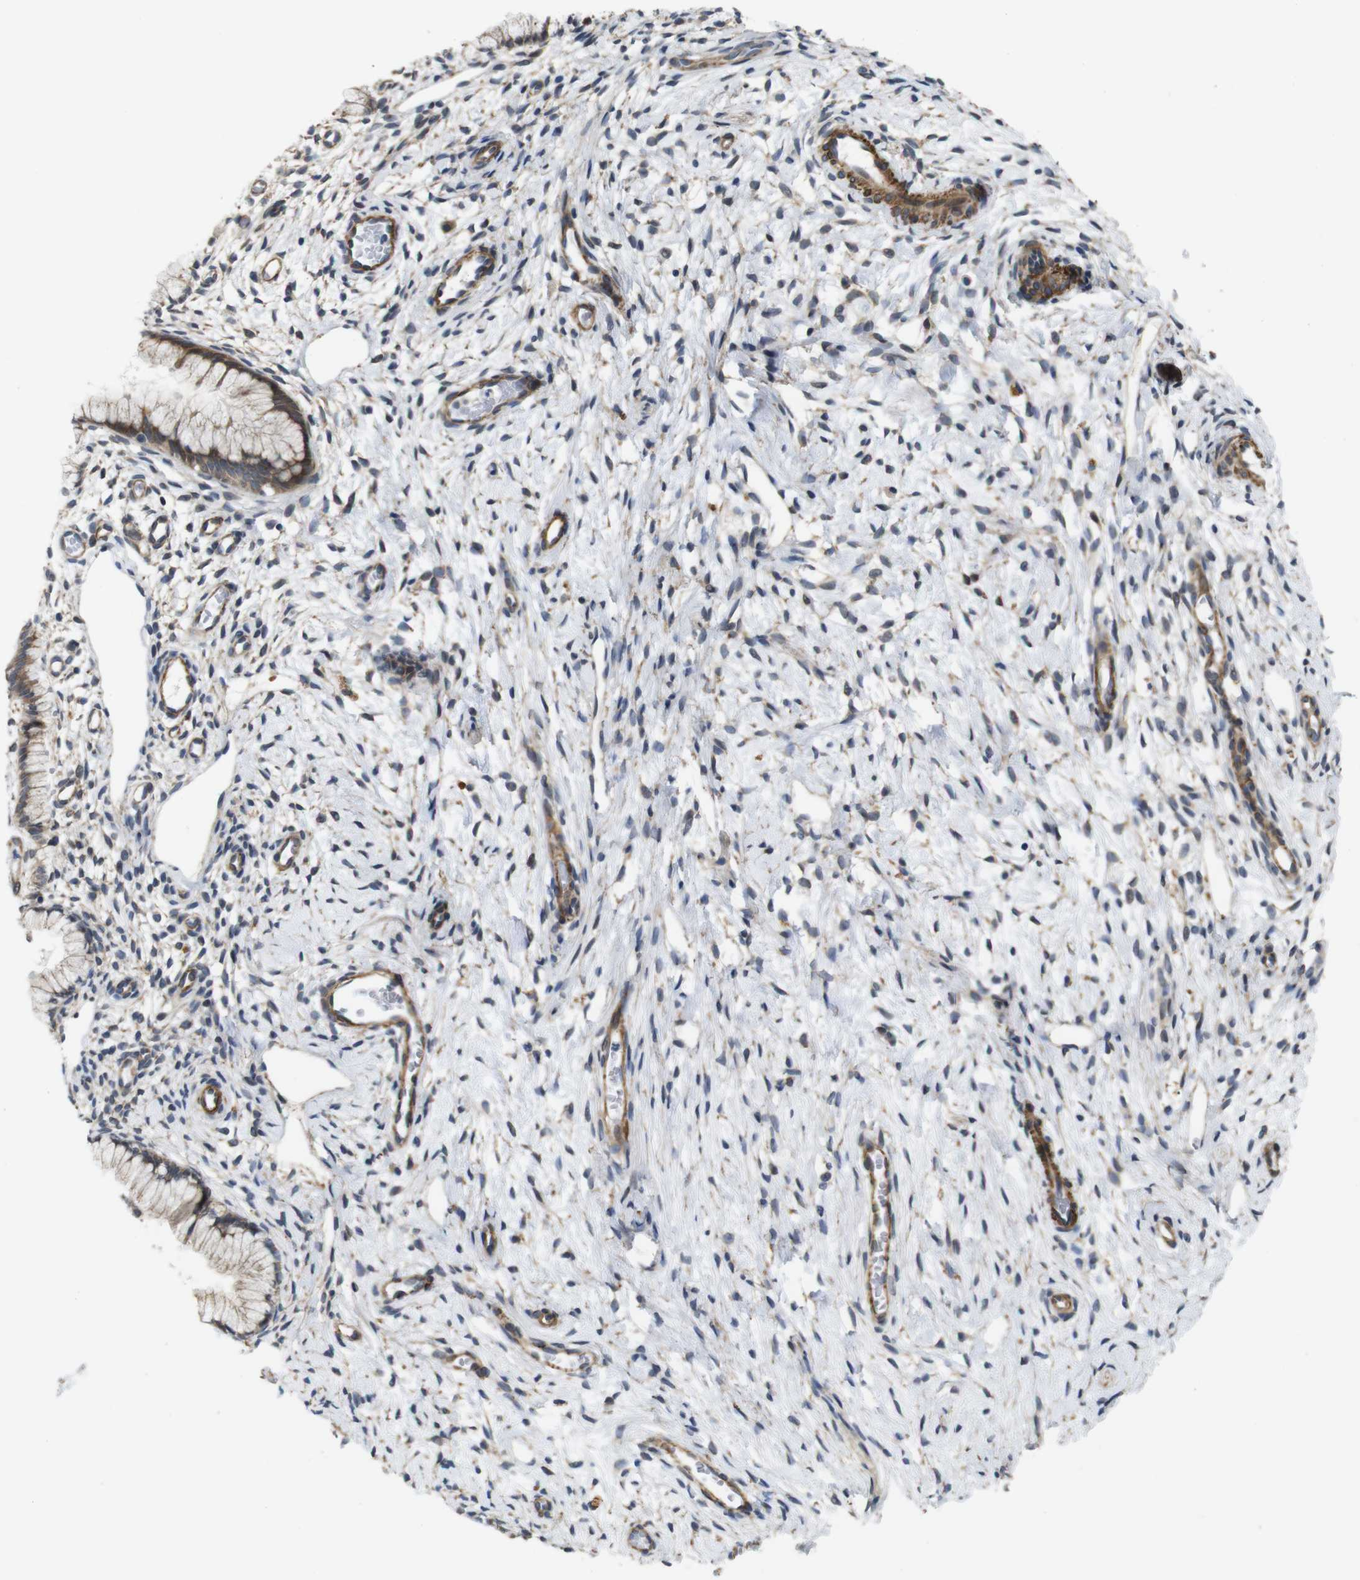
{"staining": {"intensity": "moderate", "quantity": ">75%", "location": "cytoplasmic/membranous"}, "tissue": "cervix", "cell_type": "Glandular cells", "image_type": "normal", "snomed": [{"axis": "morphology", "description": "Normal tissue, NOS"}, {"axis": "topography", "description": "Cervix"}], "caption": "A medium amount of moderate cytoplasmic/membranous staining is appreciated in about >75% of glandular cells in normal cervix. Using DAB (brown) and hematoxylin (blue) stains, captured at high magnification using brightfield microscopy.", "gene": "GGT7", "patient": {"sex": "female", "age": 65}}